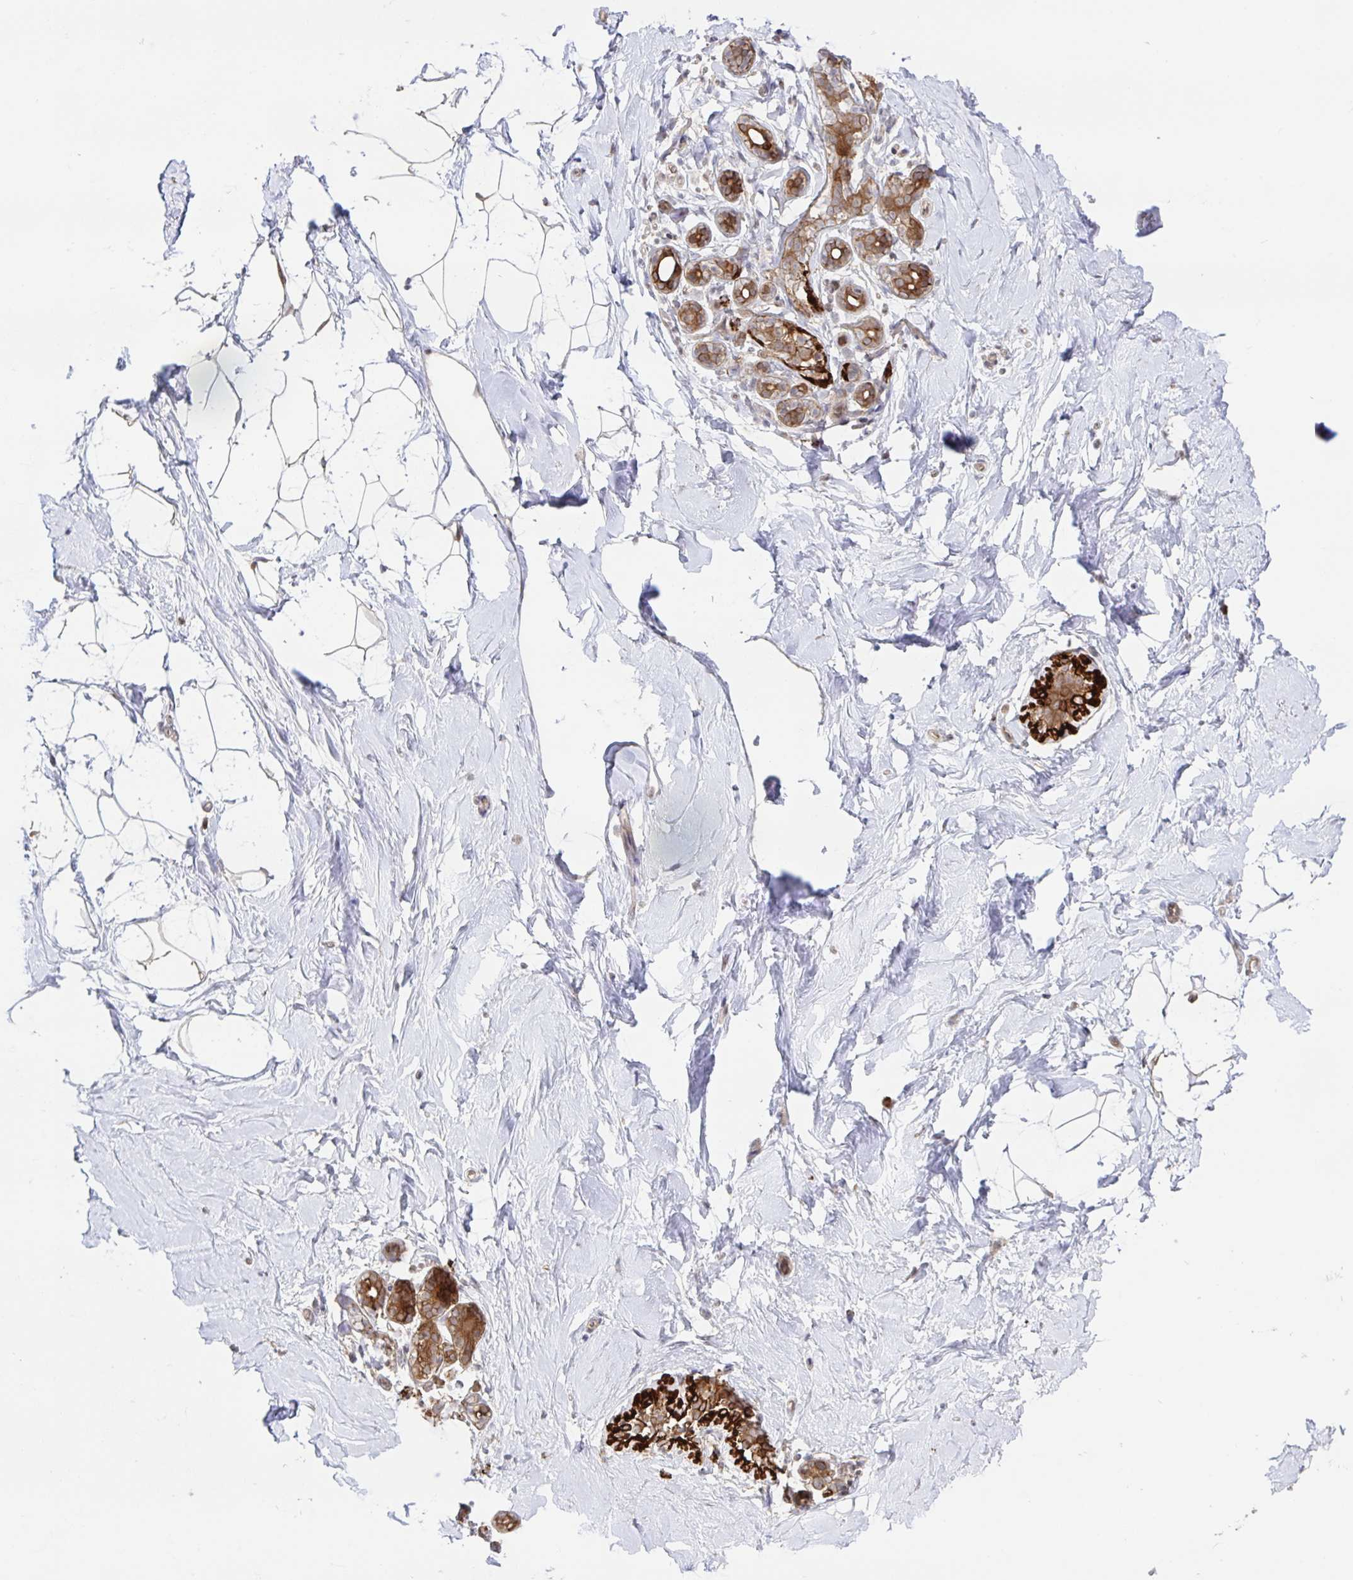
{"staining": {"intensity": "negative", "quantity": "none", "location": "none"}, "tissue": "breast", "cell_type": "Adipocytes", "image_type": "normal", "snomed": [{"axis": "morphology", "description": "Normal tissue, NOS"}, {"axis": "topography", "description": "Breast"}], "caption": "The photomicrograph demonstrates no significant staining in adipocytes of breast.", "gene": "AACS", "patient": {"sex": "female", "age": 32}}